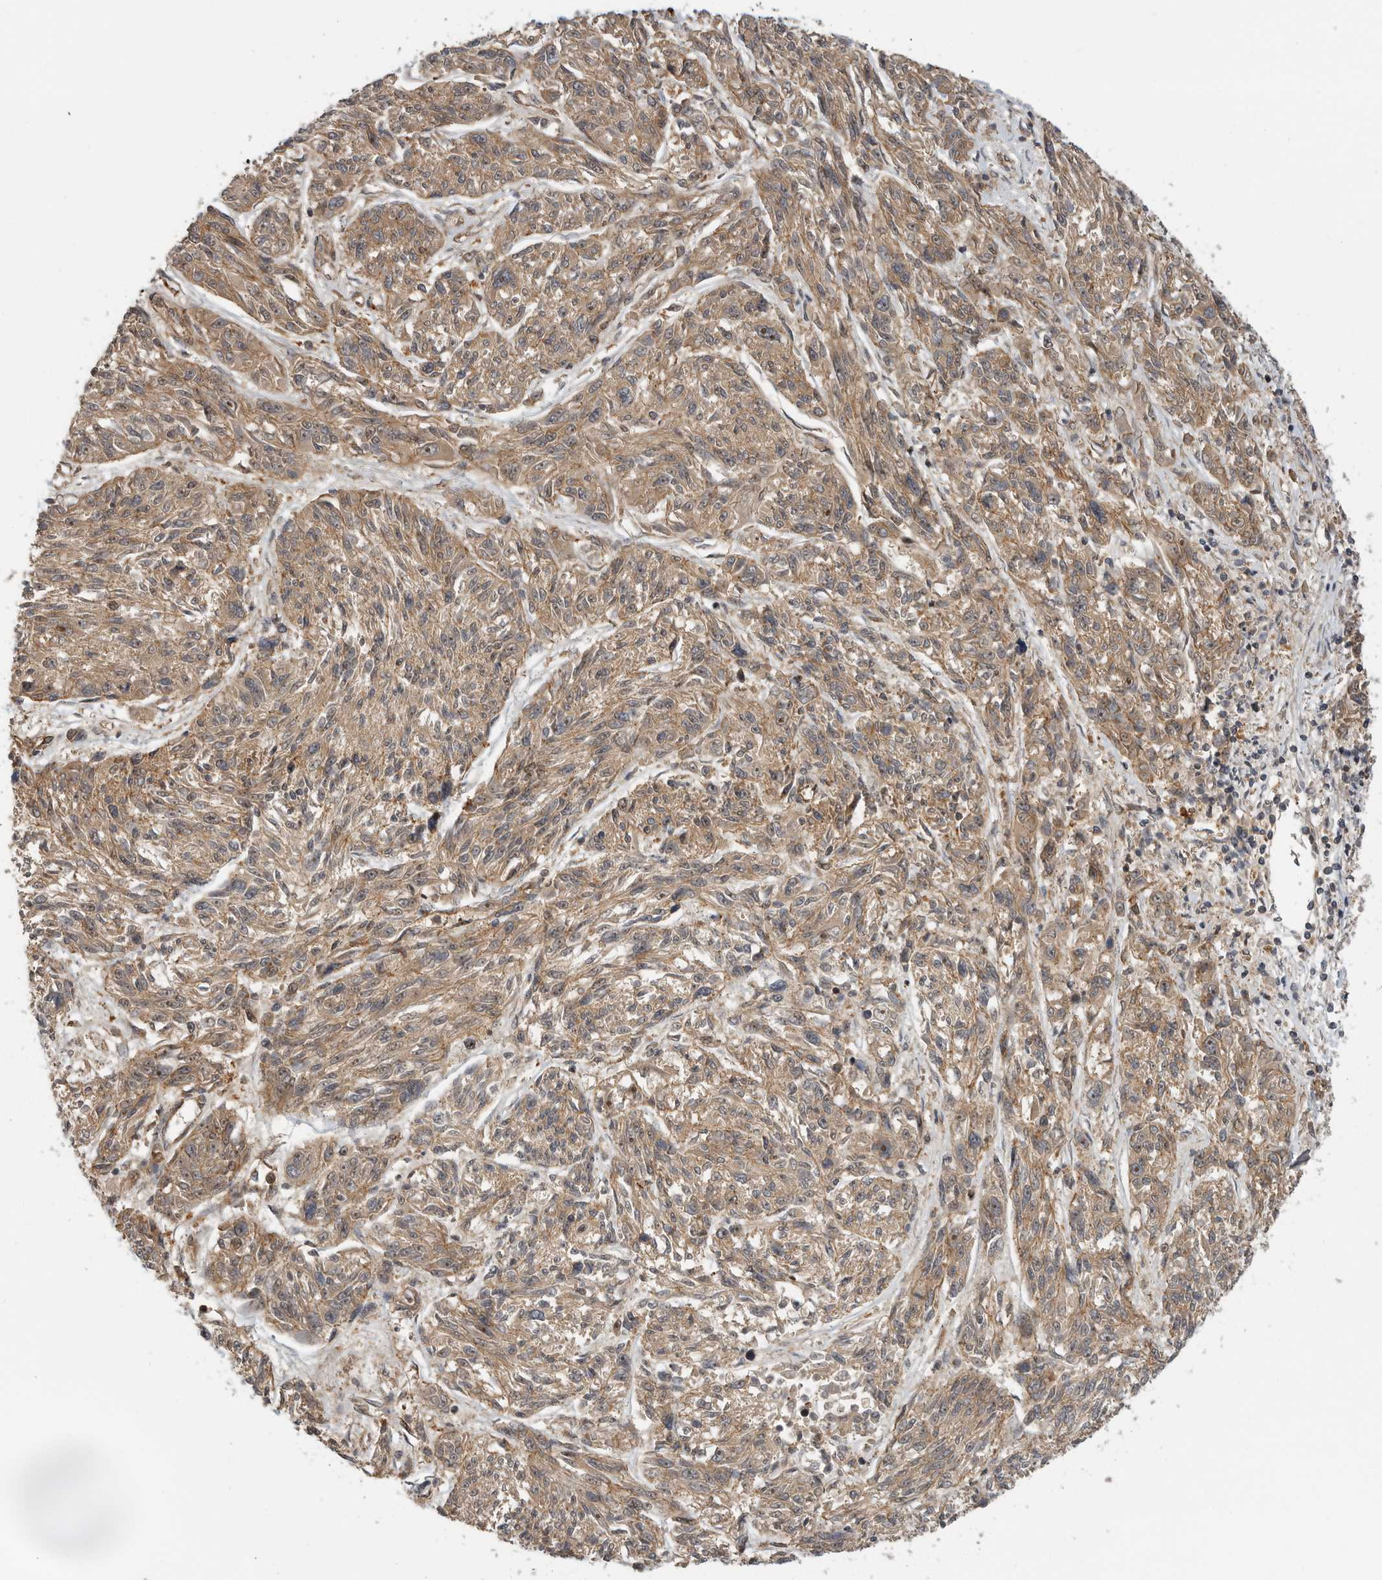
{"staining": {"intensity": "moderate", "quantity": ">75%", "location": "cytoplasmic/membranous,nuclear"}, "tissue": "melanoma", "cell_type": "Tumor cells", "image_type": "cancer", "snomed": [{"axis": "morphology", "description": "Malignant melanoma, NOS"}, {"axis": "topography", "description": "Skin"}], "caption": "Melanoma was stained to show a protein in brown. There is medium levels of moderate cytoplasmic/membranous and nuclear staining in about >75% of tumor cells. (DAB (3,3'-diaminobenzidine) IHC with brightfield microscopy, high magnification).", "gene": "STRAP", "patient": {"sex": "male", "age": 53}}